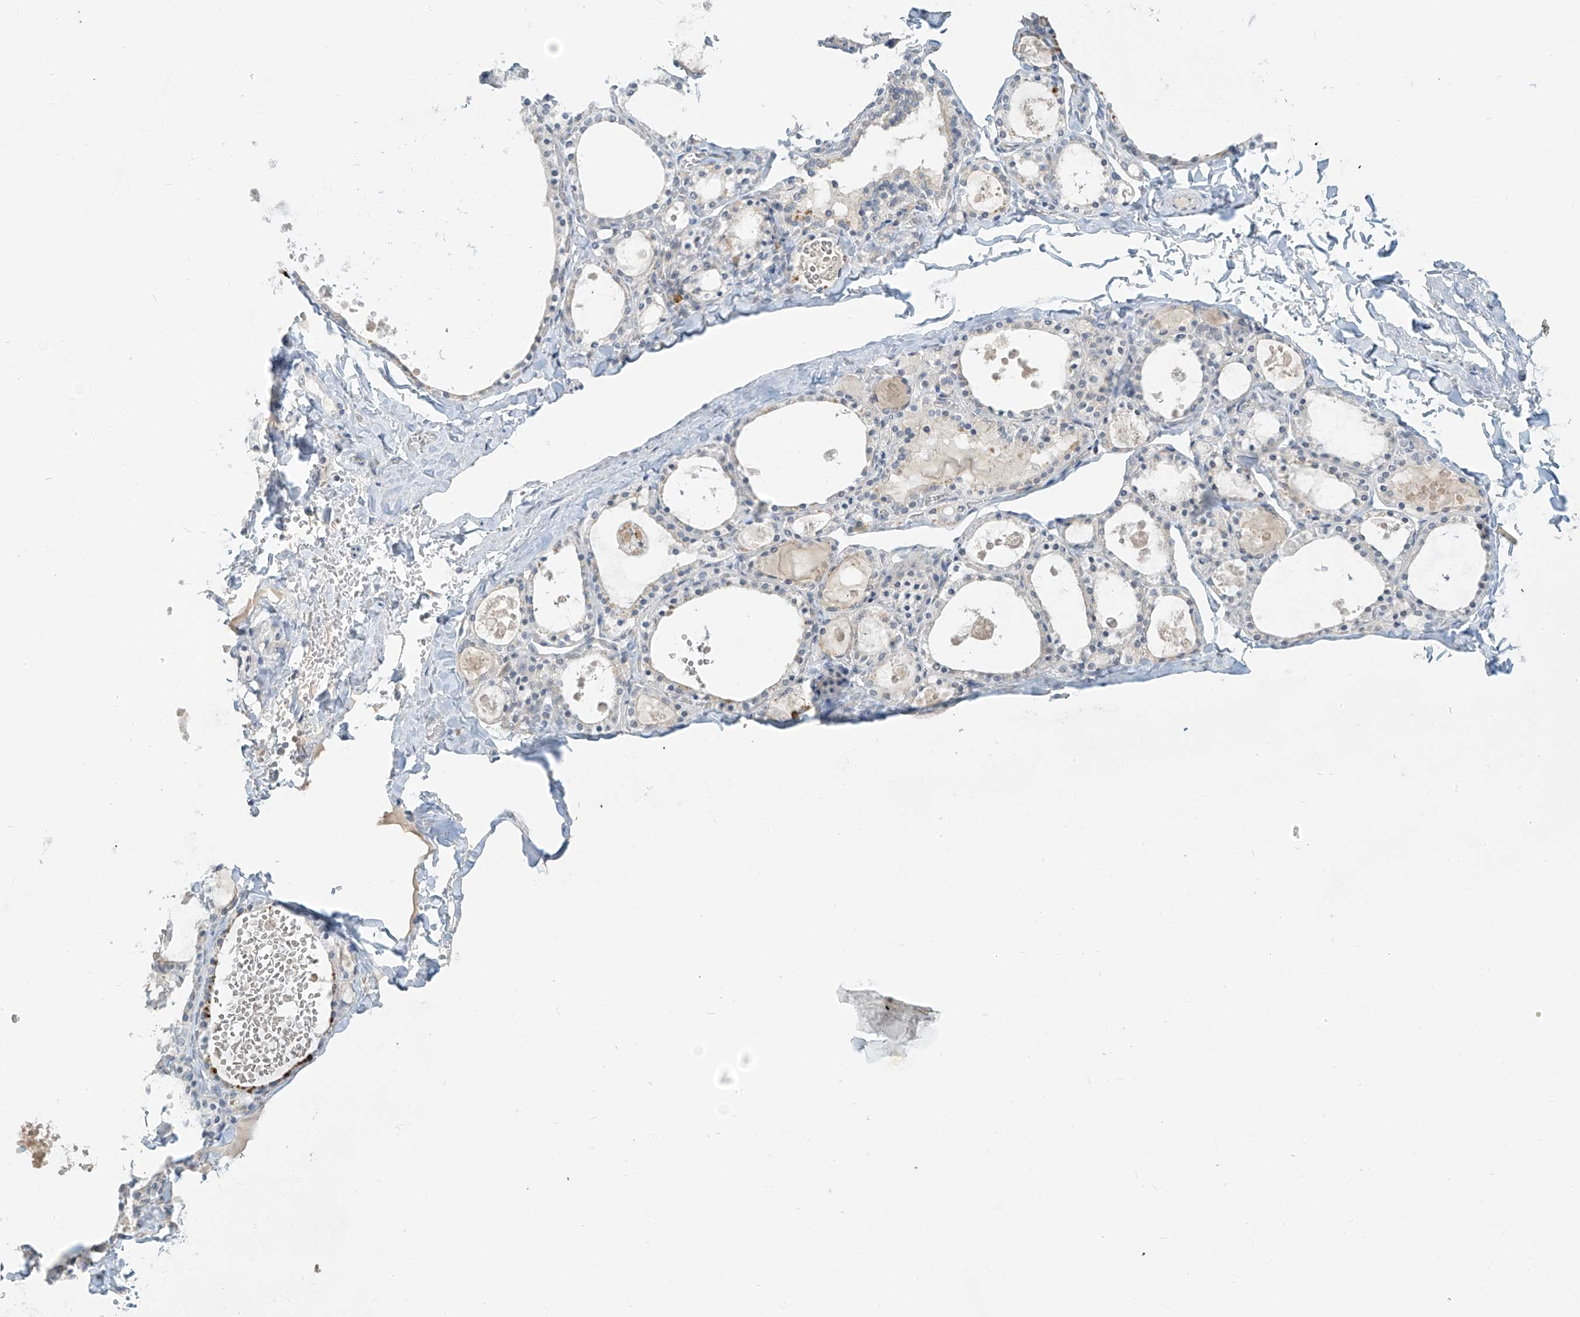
{"staining": {"intensity": "negative", "quantity": "none", "location": "none"}, "tissue": "thyroid gland", "cell_type": "Glandular cells", "image_type": "normal", "snomed": [{"axis": "morphology", "description": "Normal tissue, NOS"}, {"axis": "topography", "description": "Thyroid gland"}], "caption": "Immunohistochemical staining of normal human thyroid gland exhibits no significant staining in glandular cells. (Brightfield microscopy of DAB (3,3'-diaminobenzidine) immunohistochemistry at high magnification).", "gene": "C2orf42", "patient": {"sex": "male", "age": 56}}